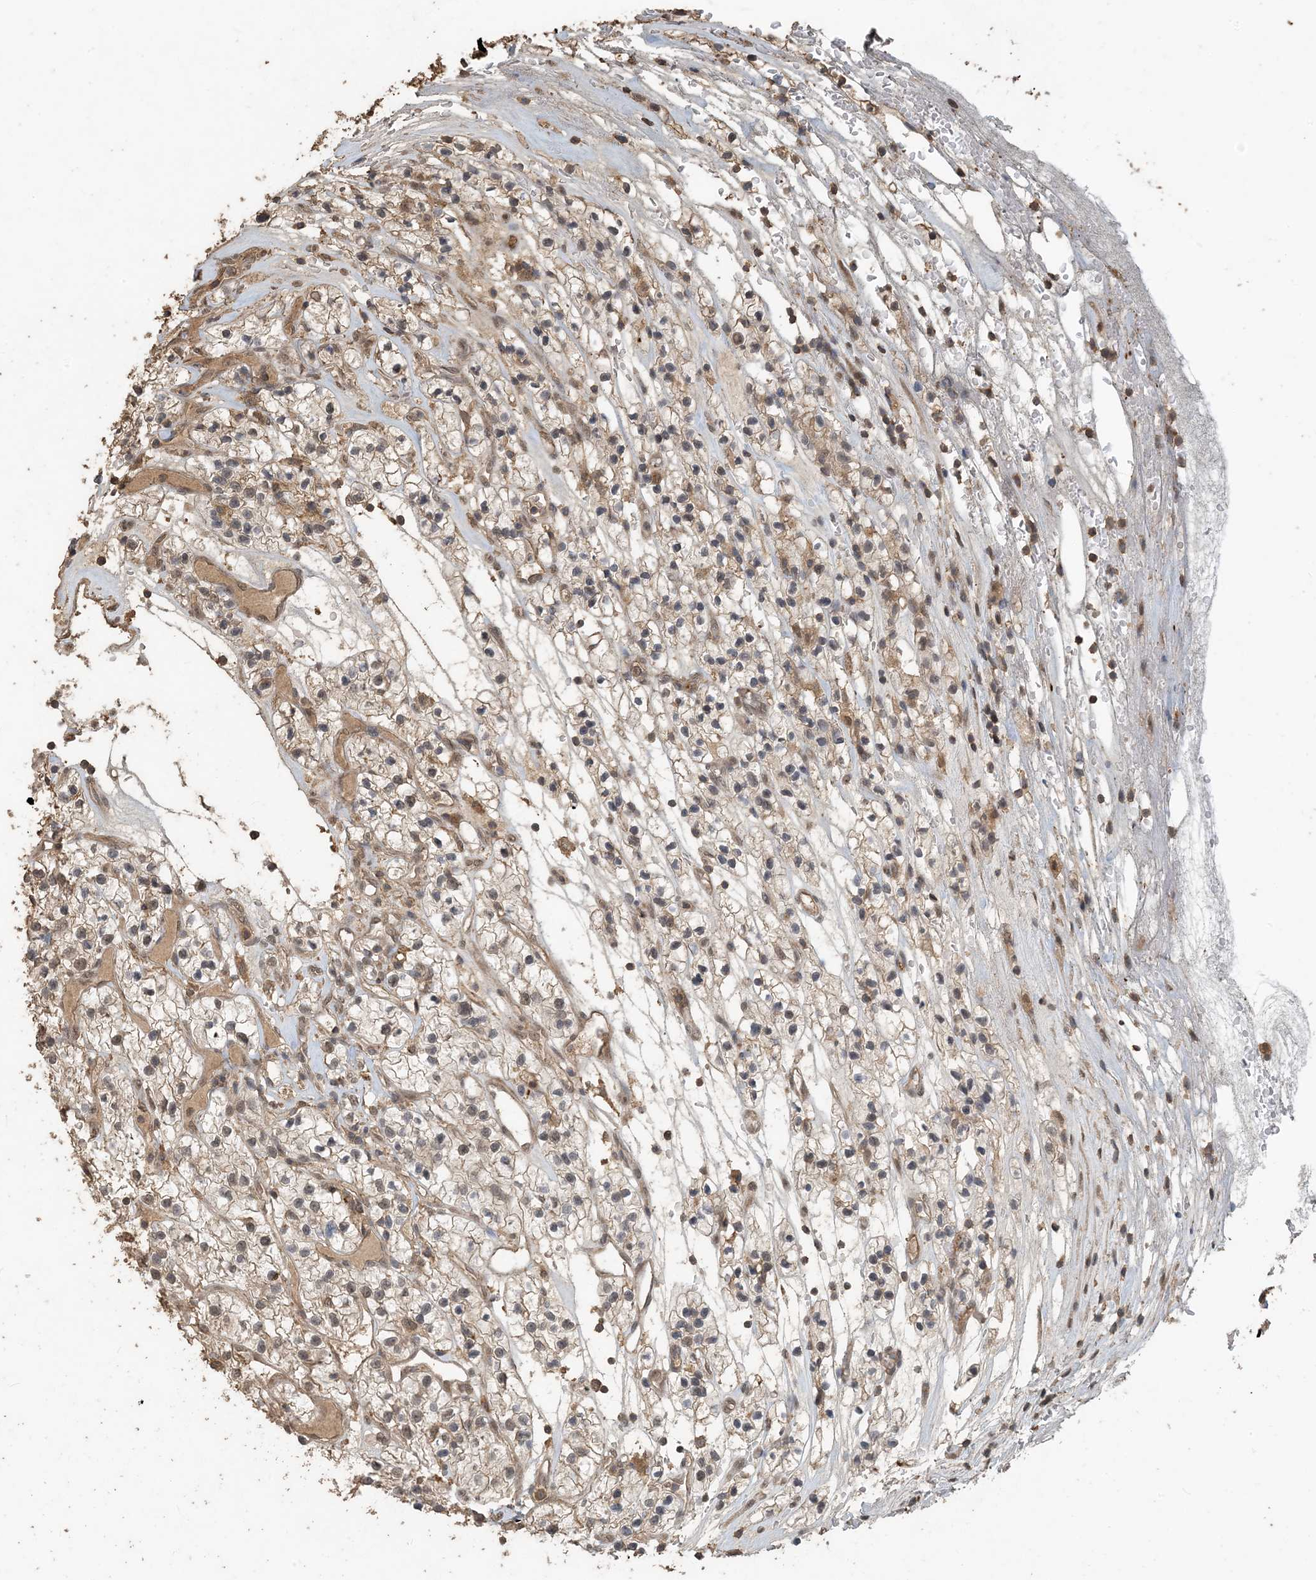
{"staining": {"intensity": "weak", "quantity": "25%-75%", "location": "cytoplasmic/membranous,nuclear"}, "tissue": "renal cancer", "cell_type": "Tumor cells", "image_type": "cancer", "snomed": [{"axis": "morphology", "description": "Adenocarcinoma, NOS"}, {"axis": "topography", "description": "Kidney"}], "caption": "High-power microscopy captured an immunohistochemistry (IHC) micrograph of renal adenocarcinoma, revealing weak cytoplasmic/membranous and nuclear positivity in about 25%-75% of tumor cells.", "gene": "ZC3H12A", "patient": {"sex": "female", "age": 57}}